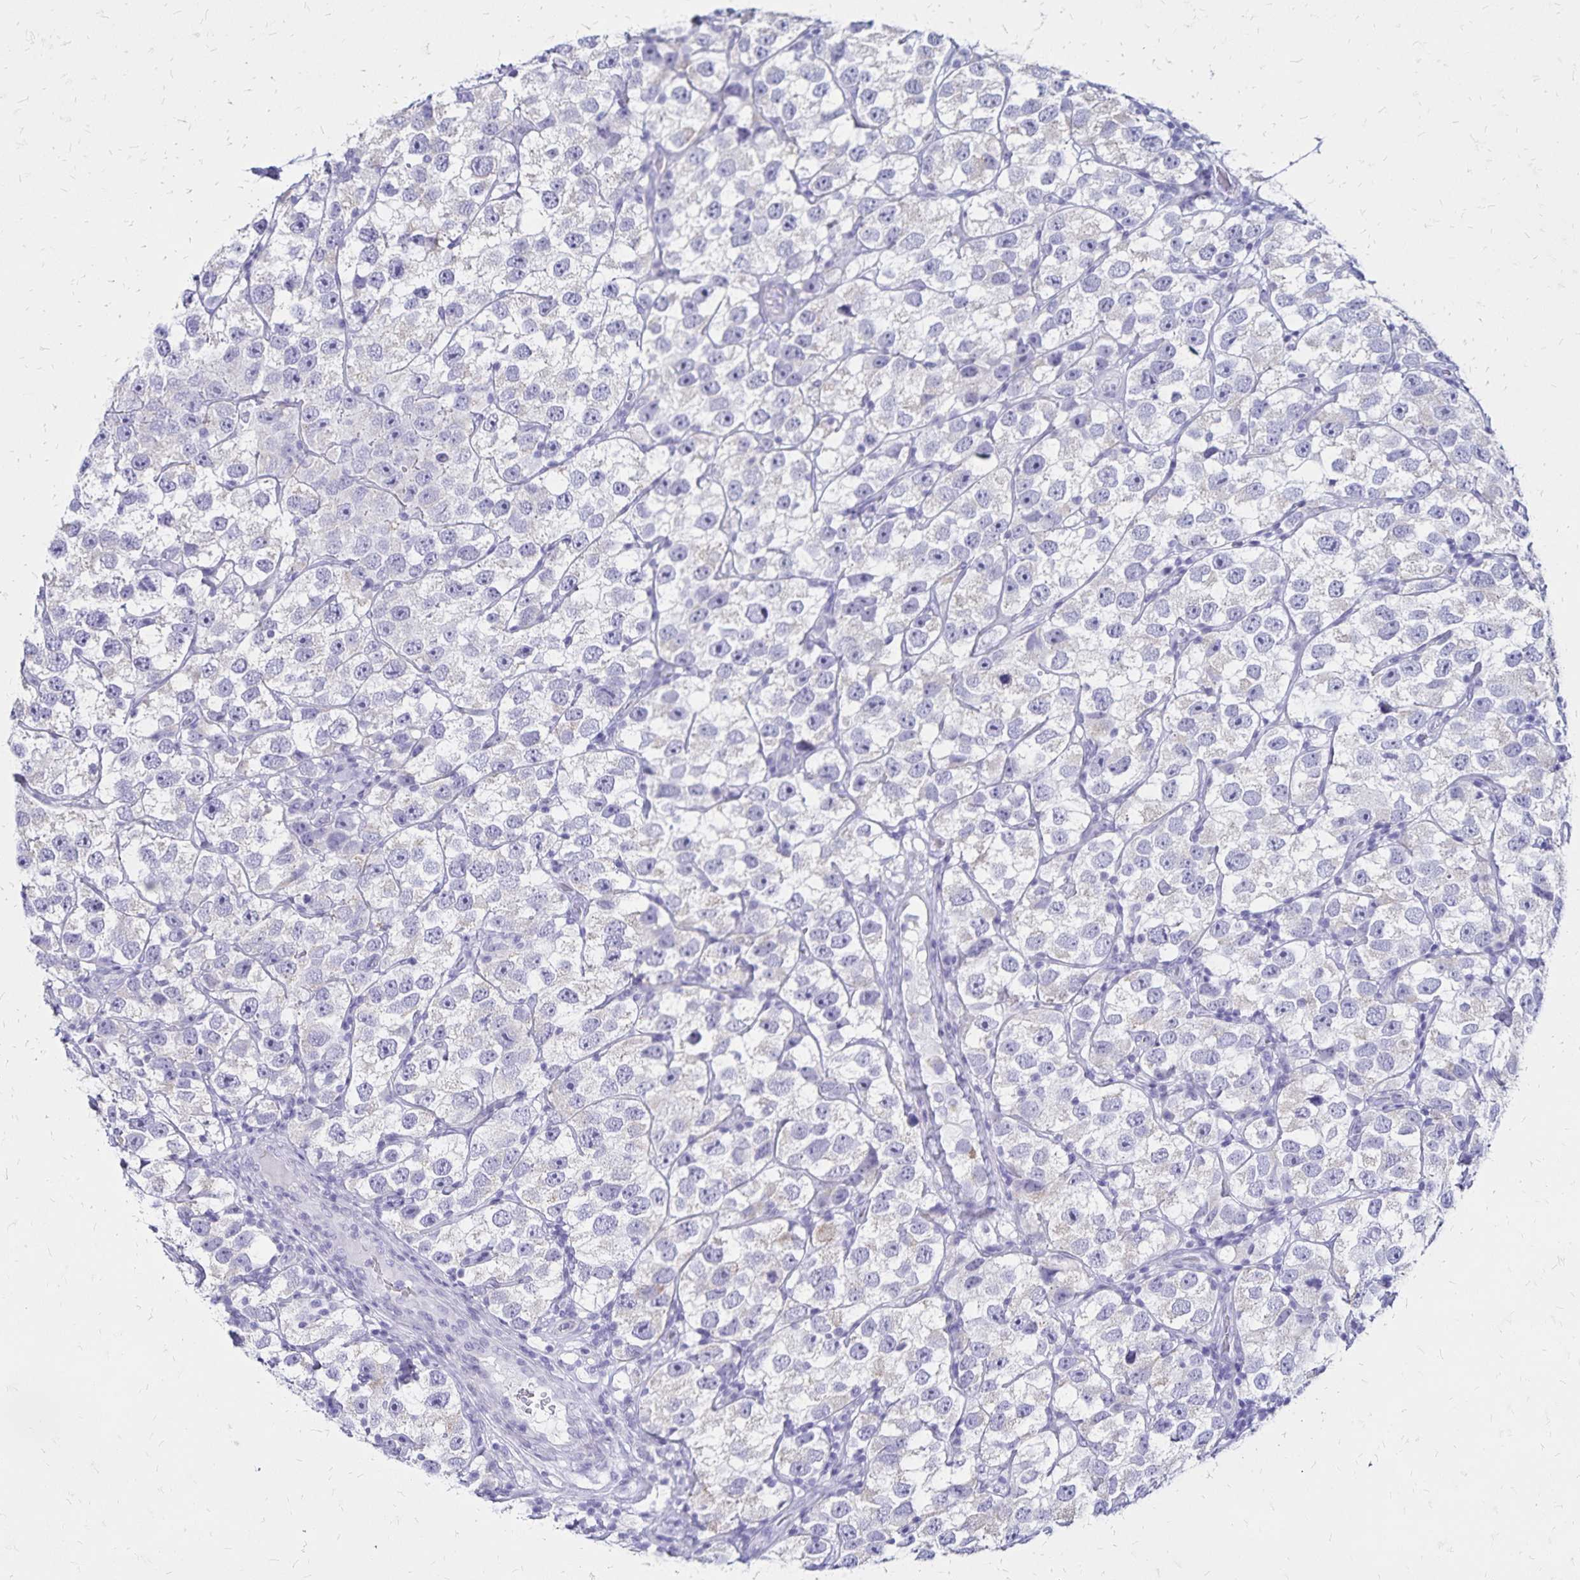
{"staining": {"intensity": "negative", "quantity": "none", "location": "none"}, "tissue": "testis cancer", "cell_type": "Tumor cells", "image_type": "cancer", "snomed": [{"axis": "morphology", "description": "Seminoma, NOS"}, {"axis": "topography", "description": "Testis"}], "caption": "Photomicrograph shows no protein expression in tumor cells of testis seminoma tissue.", "gene": "LIN28B", "patient": {"sex": "male", "age": 26}}